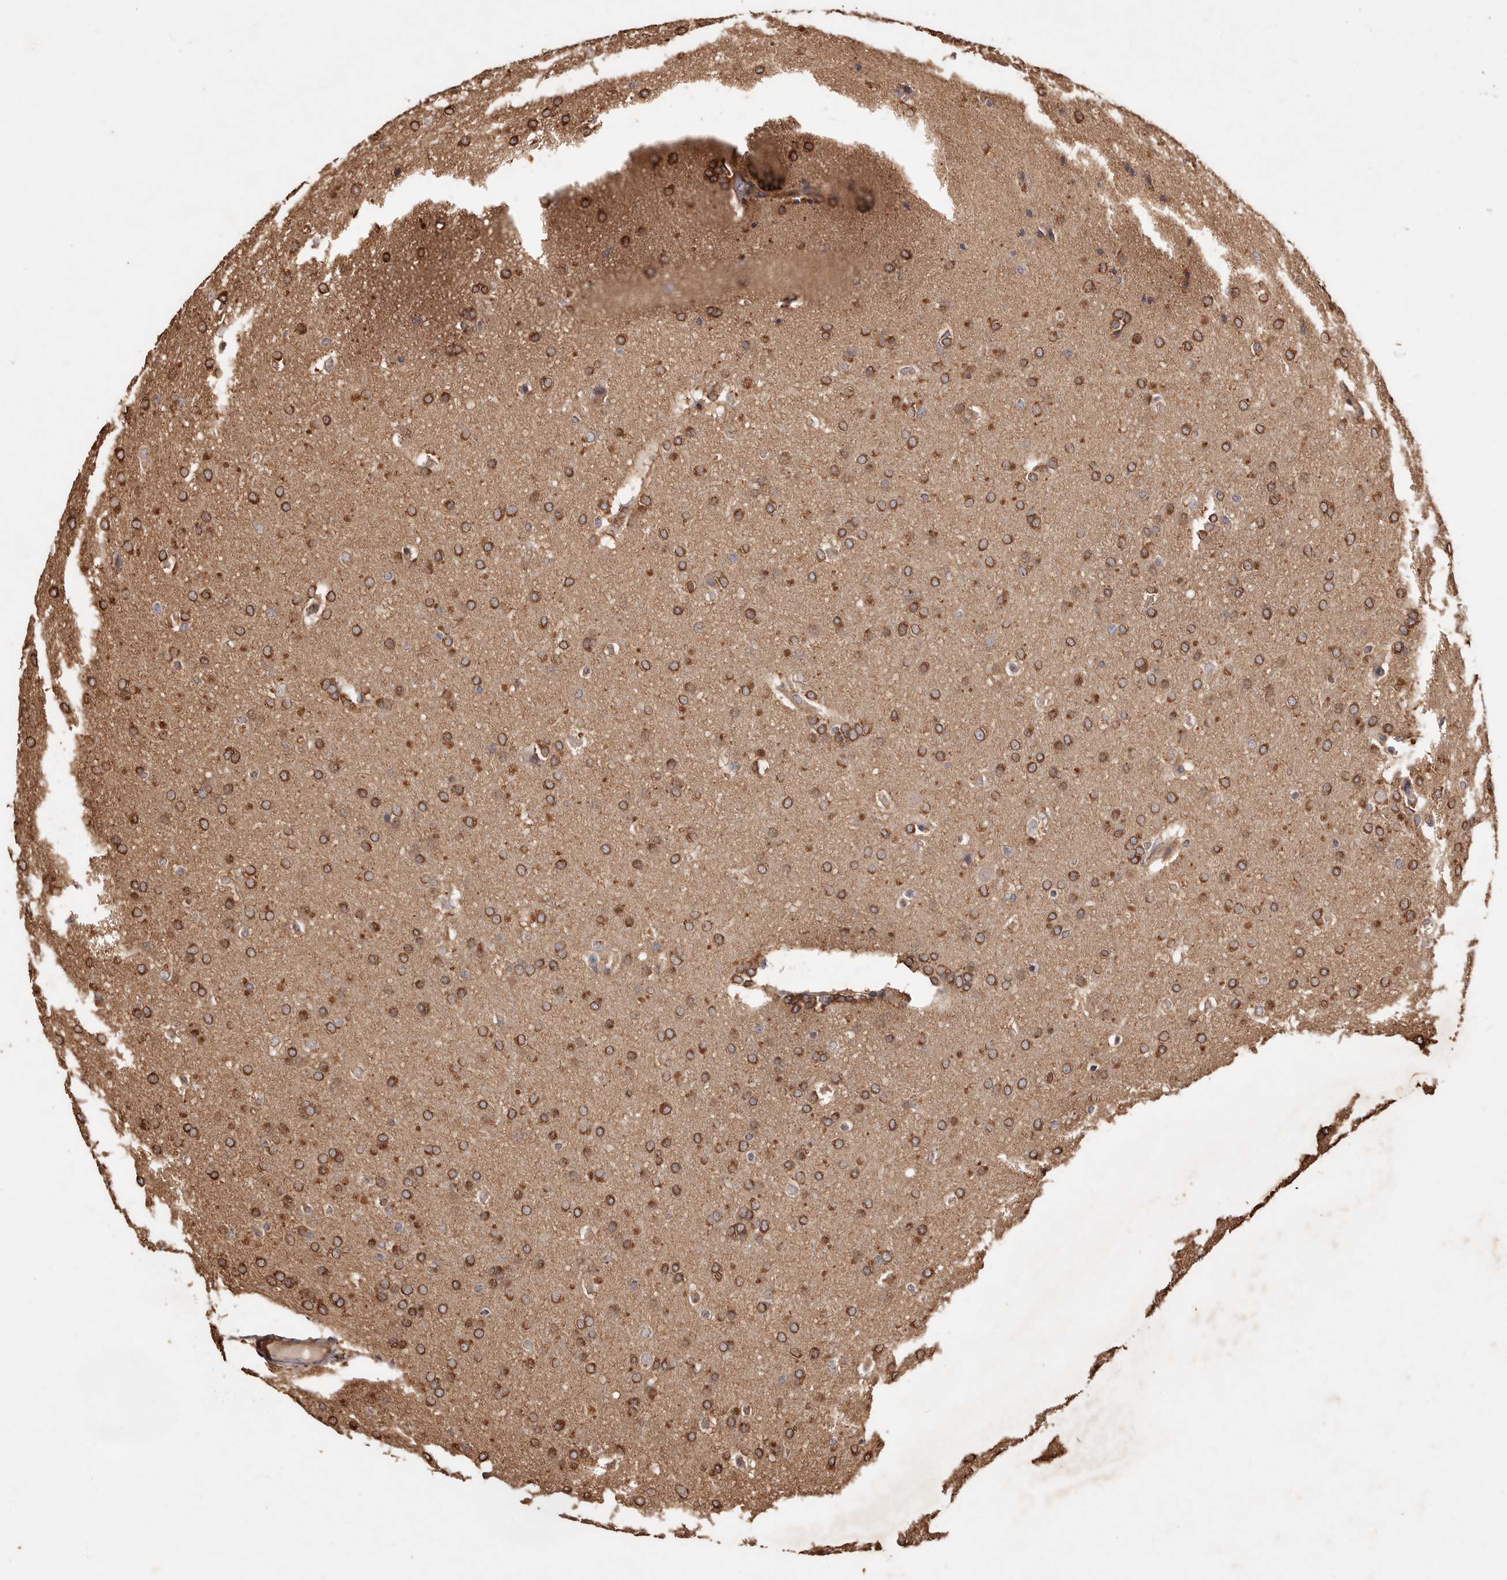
{"staining": {"intensity": "moderate", "quantity": ">75%", "location": "cytoplasmic/membranous"}, "tissue": "glioma", "cell_type": "Tumor cells", "image_type": "cancer", "snomed": [{"axis": "morphology", "description": "Glioma, malignant, Low grade"}, {"axis": "topography", "description": "Brain"}], "caption": "Tumor cells exhibit medium levels of moderate cytoplasmic/membranous expression in about >75% of cells in human glioma. The staining was performed using DAB (3,3'-diaminobenzidine) to visualize the protein expression in brown, while the nuclei were stained in blue with hematoxylin (Magnification: 20x).", "gene": "CCL14", "patient": {"sex": "female", "age": 37}}